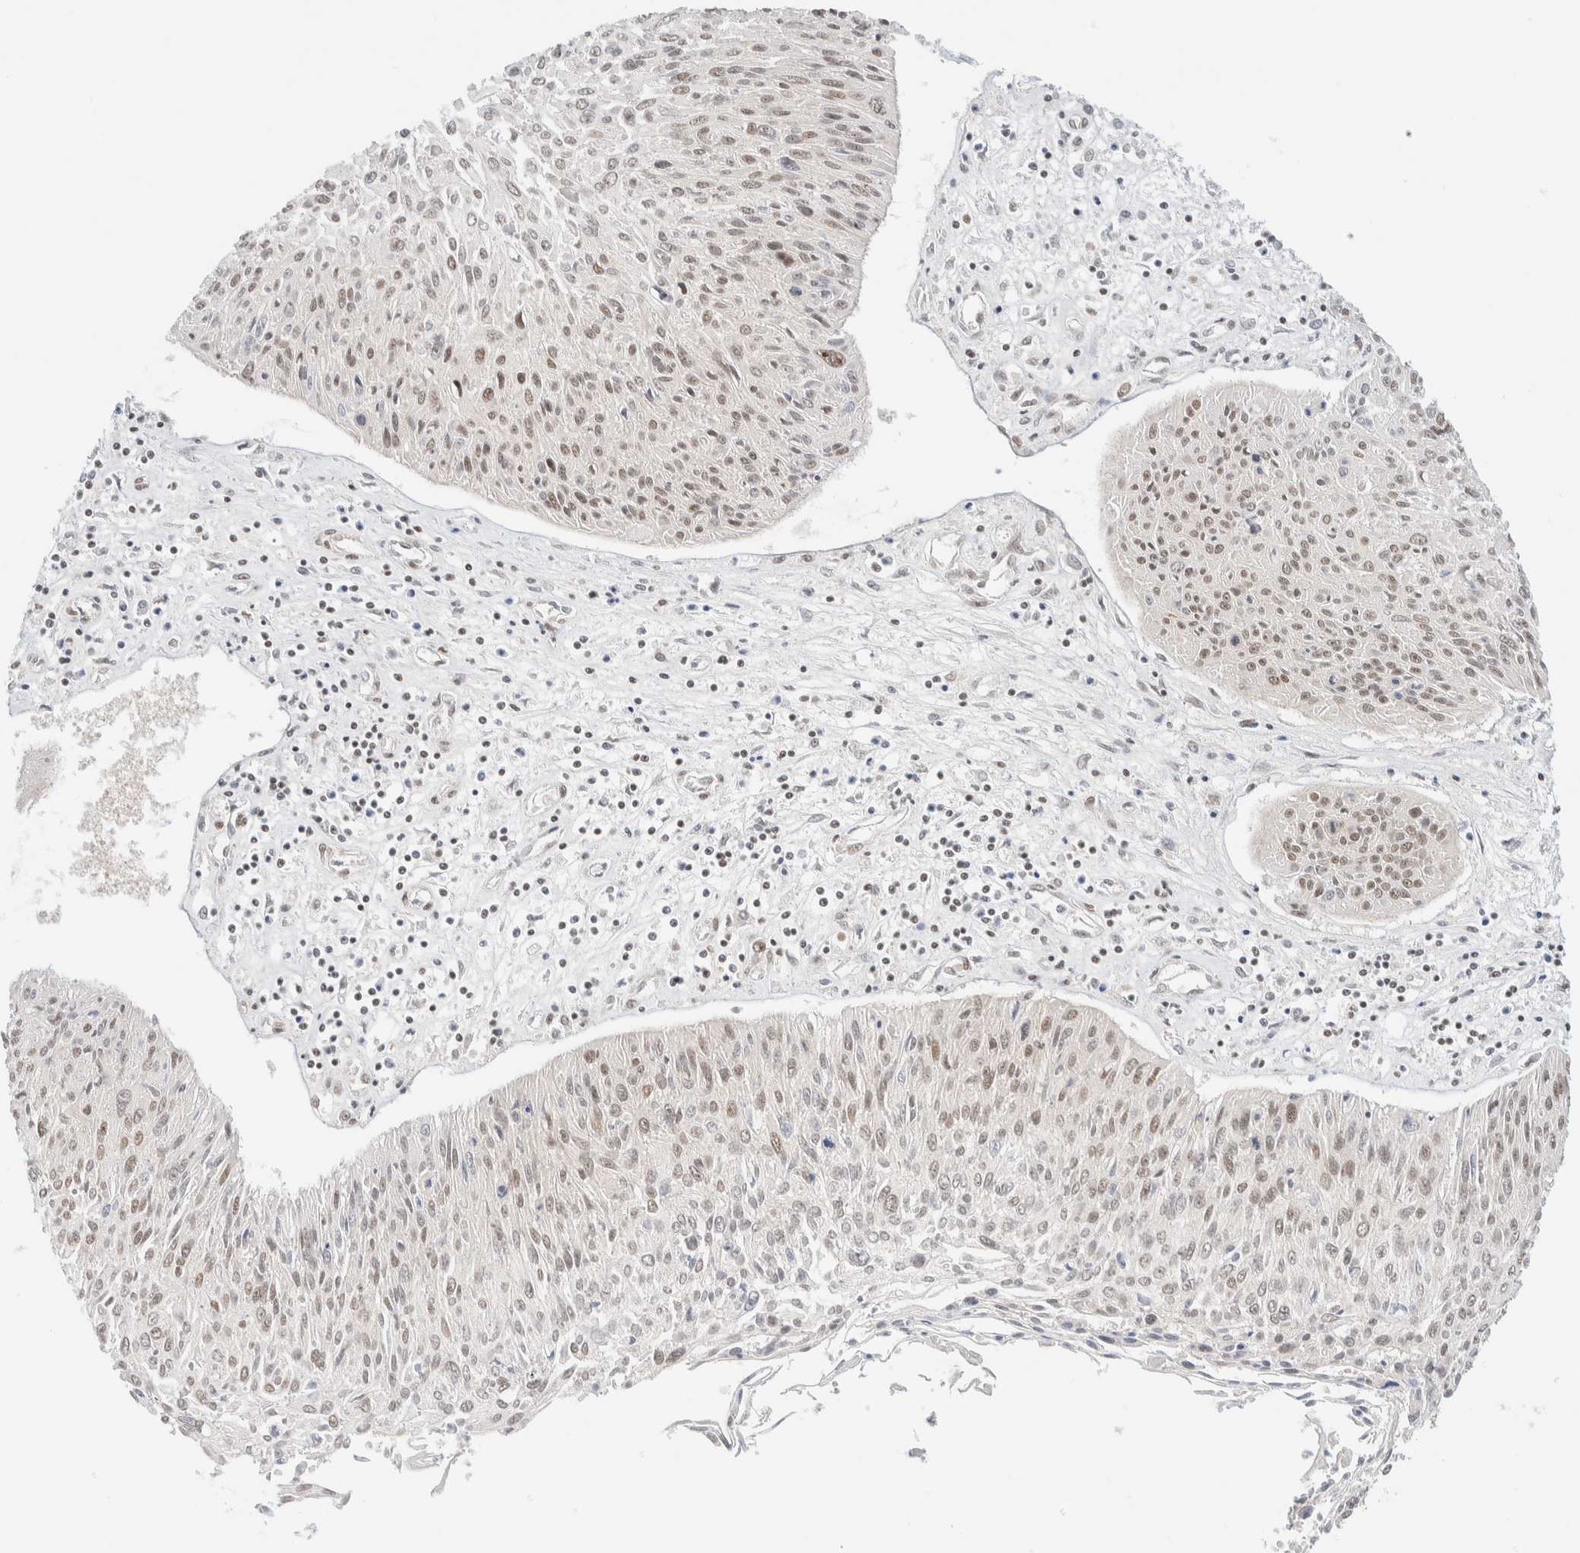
{"staining": {"intensity": "moderate", "quantity": ">75%", "location": "nuclear"}, "tissue": "cervical cancer", "cell_type": "Tumor cells", "image_type": "cancer", "snomed": [{"axis": "morphology", "description": "Squamous cell carcinoma, NOS"}, {"axis": "topography", "description": "Cervix"}], "caption": "Protein expression analysis of human squamous cell carcinoma (cervical) reveals moderate nuclear staining in approximately >75% of tumor cells. (DAB (3,3'-diaminobenzidine) IHC with brightfield microscopy, high magnification).", "gene": "PYGO2", "patient": {"sex": "female", "age": 51}}